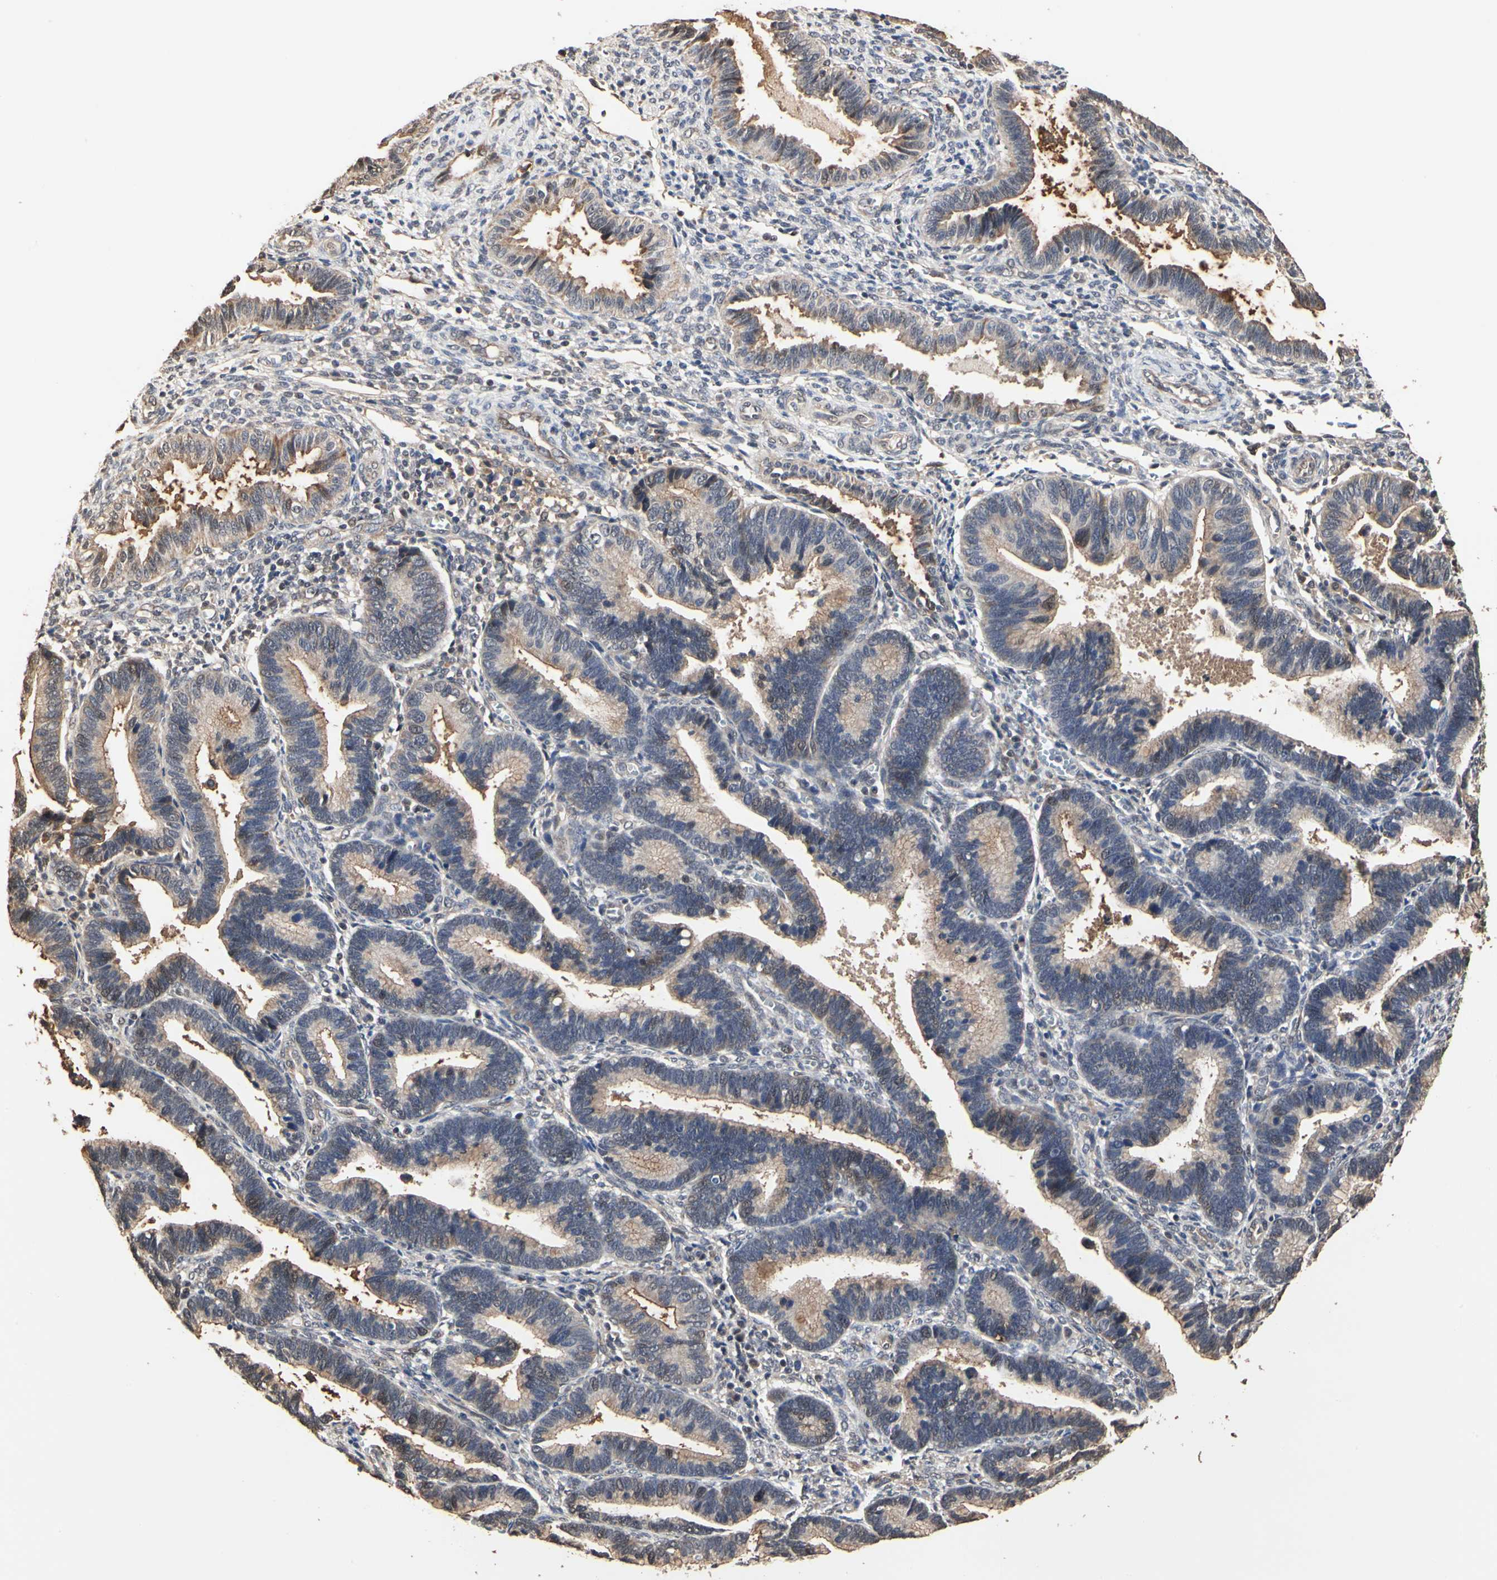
{"staining": {"intensity": "weak", "quantity": "25%-75%", "location": "cytoplasmic/membranous"}, "tissue": "endometrium", "cell_type": "Cells in endometrial stroma", "image_type": "normal", "snomed": [{"axis": "morphology", "description": "Normal tissue, NOS"}, {"axis": "topography", "description": "Endometrium"}], "caption": "Protein expression analysis of unremarkable endometrium exhibits weak cytoplasmic/membranous staining in about 25%-75% of cells in endometrial stroma. (IHC, brightfield microscopy, high magnification).", "gene": "TAOK1", "patient": {"sex": "female", "age": 36}}